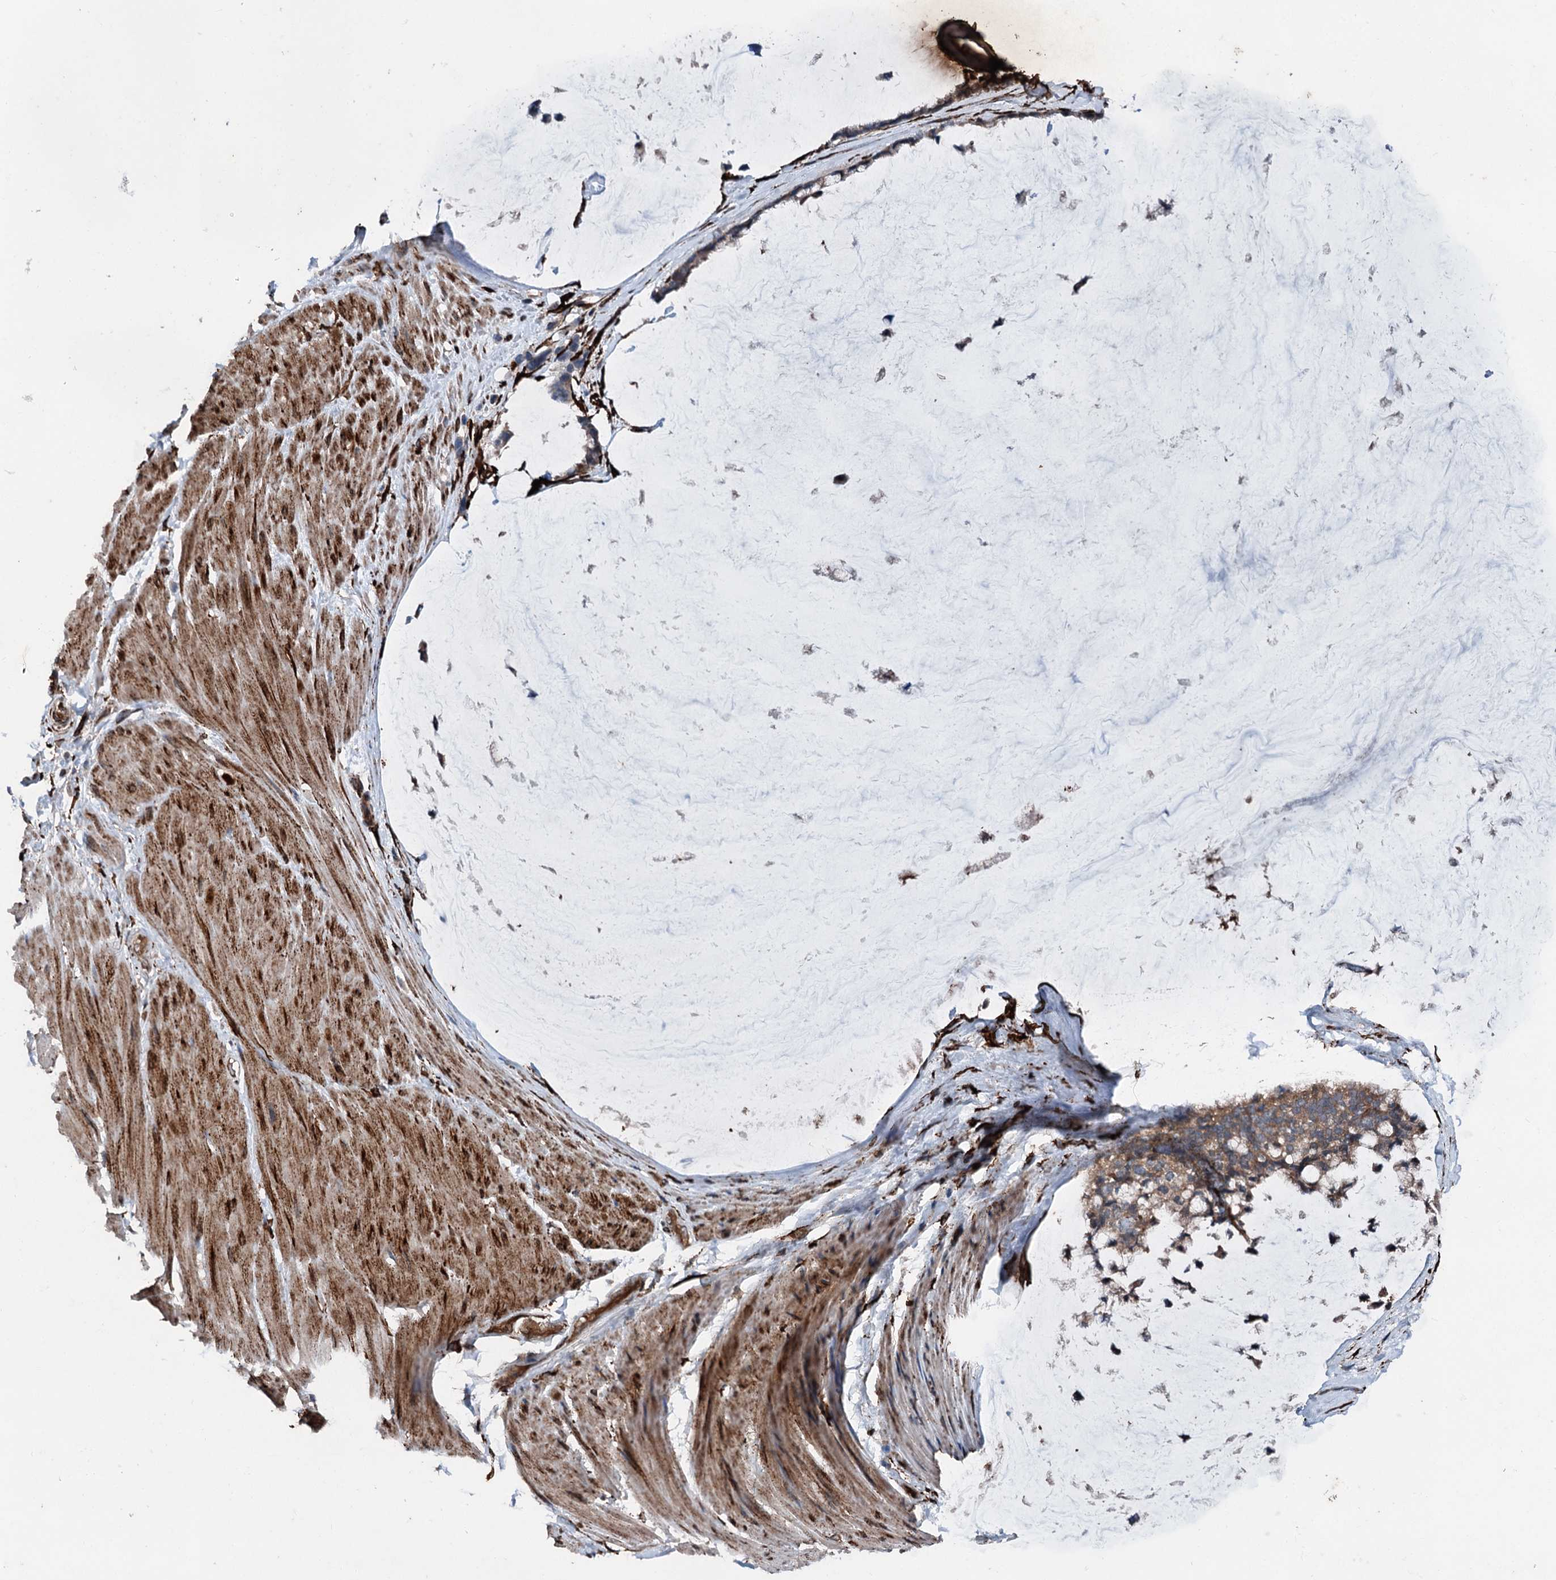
{"staining": {"intensity": "moderate", "quantity": ">75%", "location": "cytoplasmic/membranous"}, "tissue": "ovarian cancer", "cell_type": "Tumor cells", "image_type": "cancer", "snomed": [{"axis": "morphology", "description": "Cystadenocarcinoma, mucinous, NOS"}, {"axis": "topography", "description": "Ovary"}], "caption": "Ovarian cancer (mucinous cystadenocarcinoma) was stained to show a protein in brown. There is medium levels of moderate cytoplasmic/membranous staining in about >75% of tumor cells. (DAB IHC, brown staining for protein, blue staining for nuclei).", "gene": "DDIAS", "patient": {"sex": "female", "age": 39}}